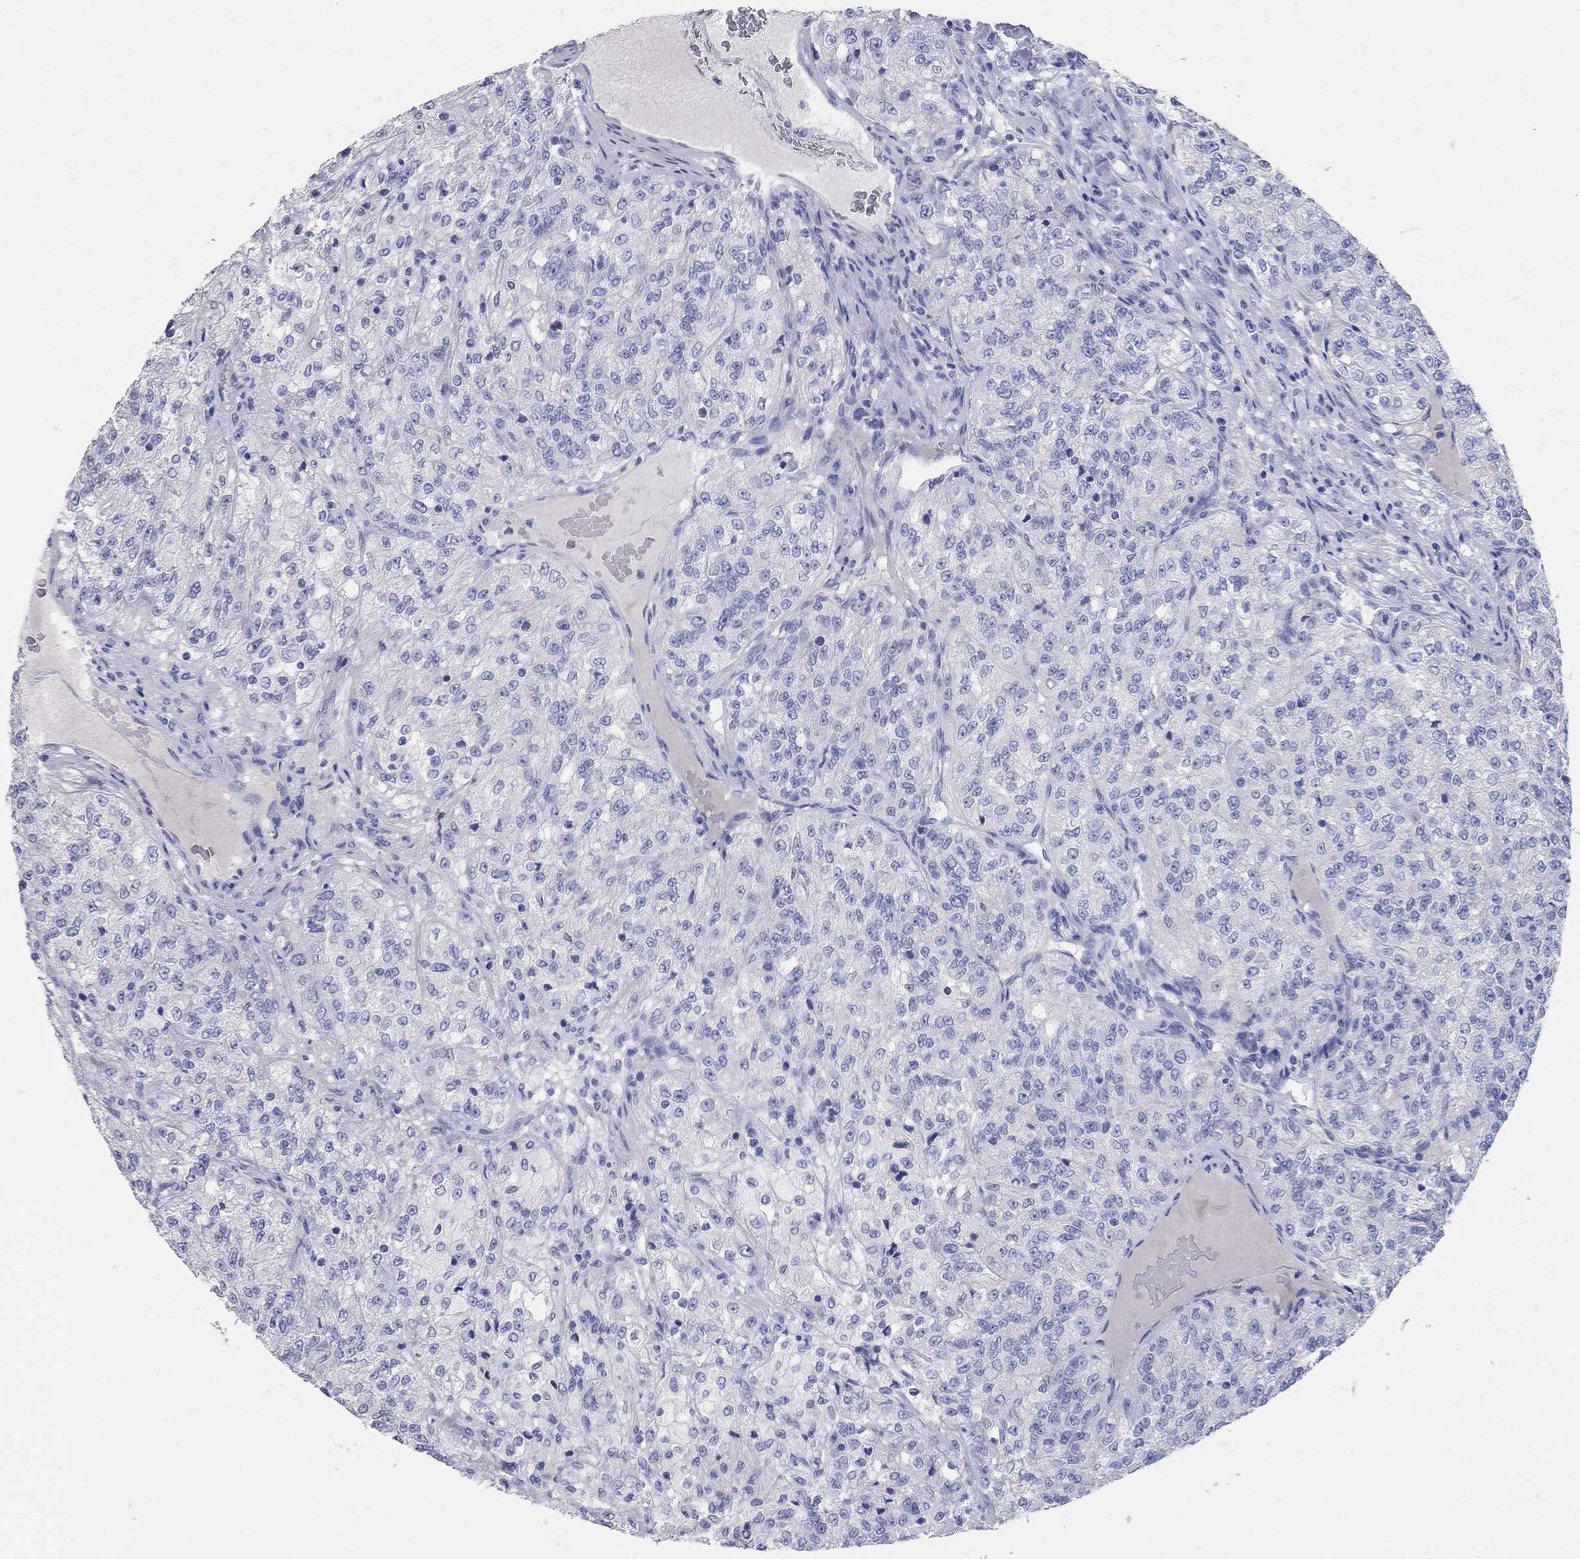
{"staining": {"intensity": "negative", "quantity": "none", "location": "none"}, "tissue": "renal cancer", "cell_type": "Tumor cells", "image_type": "cancer", "snomed": [{"axis": "morphology", "description": "Adenocarcinoma, NOS"}, {"axis": "topography", "description": "Kidney"}], "caption": "IHC of renal adenocarcinoma reveals no positivity in tumor cells.", "gene": "AOX1", "patient": {"sex": "female", "age": 63}}